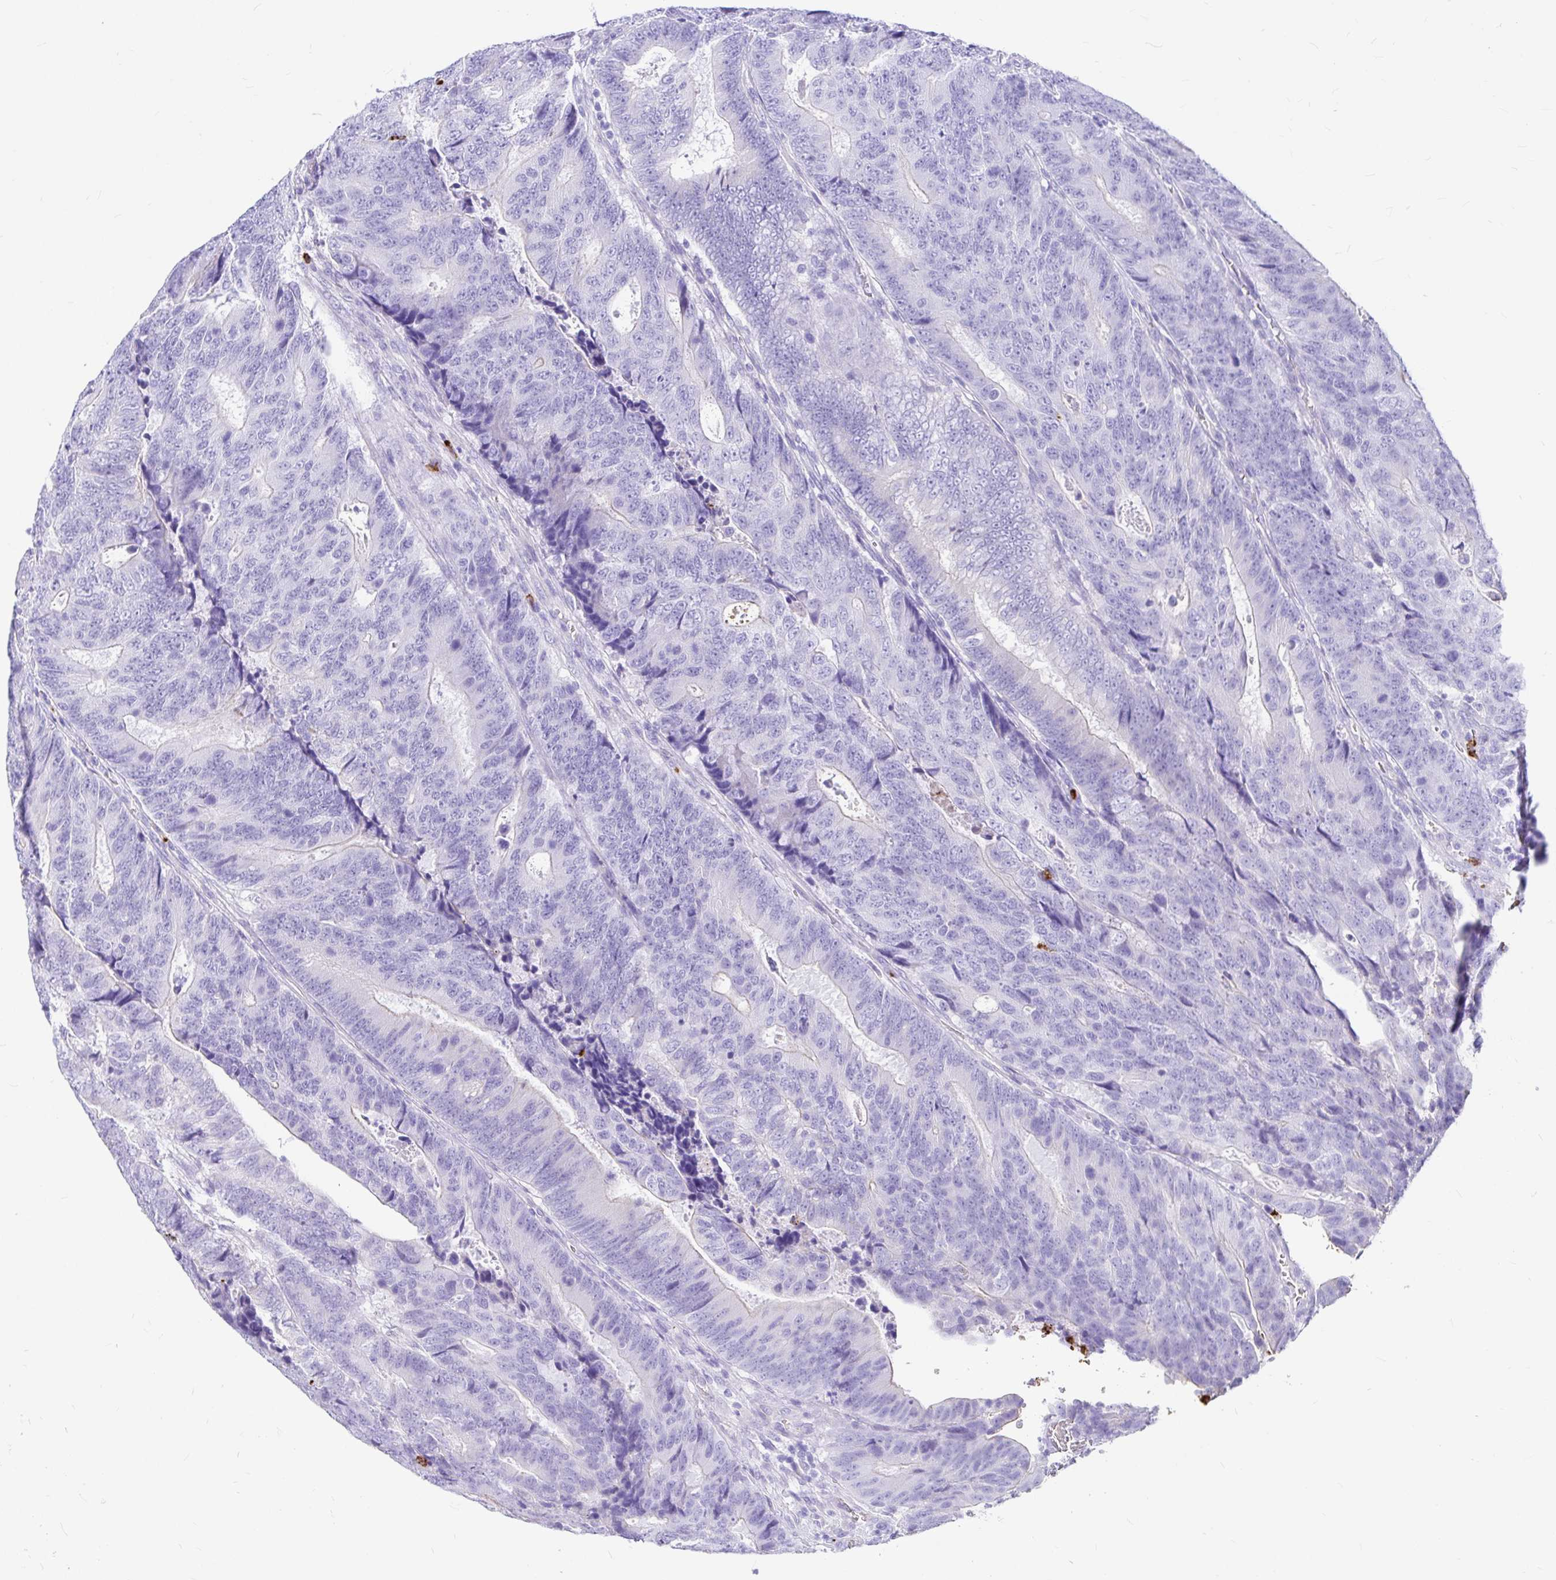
{"staining": {"intensity": "negative", "quantity": "none", "location": "none"}, "tissue": "colorectal cancer", "cell_type": "Tumor cells", "image_type": "cancer", "snomed": [{"axis": "morphology", "description": "Adenocarcinoma, NOS"}, {"axis": "topography", "description": "Colon"}], "caption": "The IHC histopathology image has no significant expression in tumor cells of colorectal cancer (adenocarcinoma) tissue.", "gene": "CLEC1B", "patient": {"sex": "female", "age": 48}}